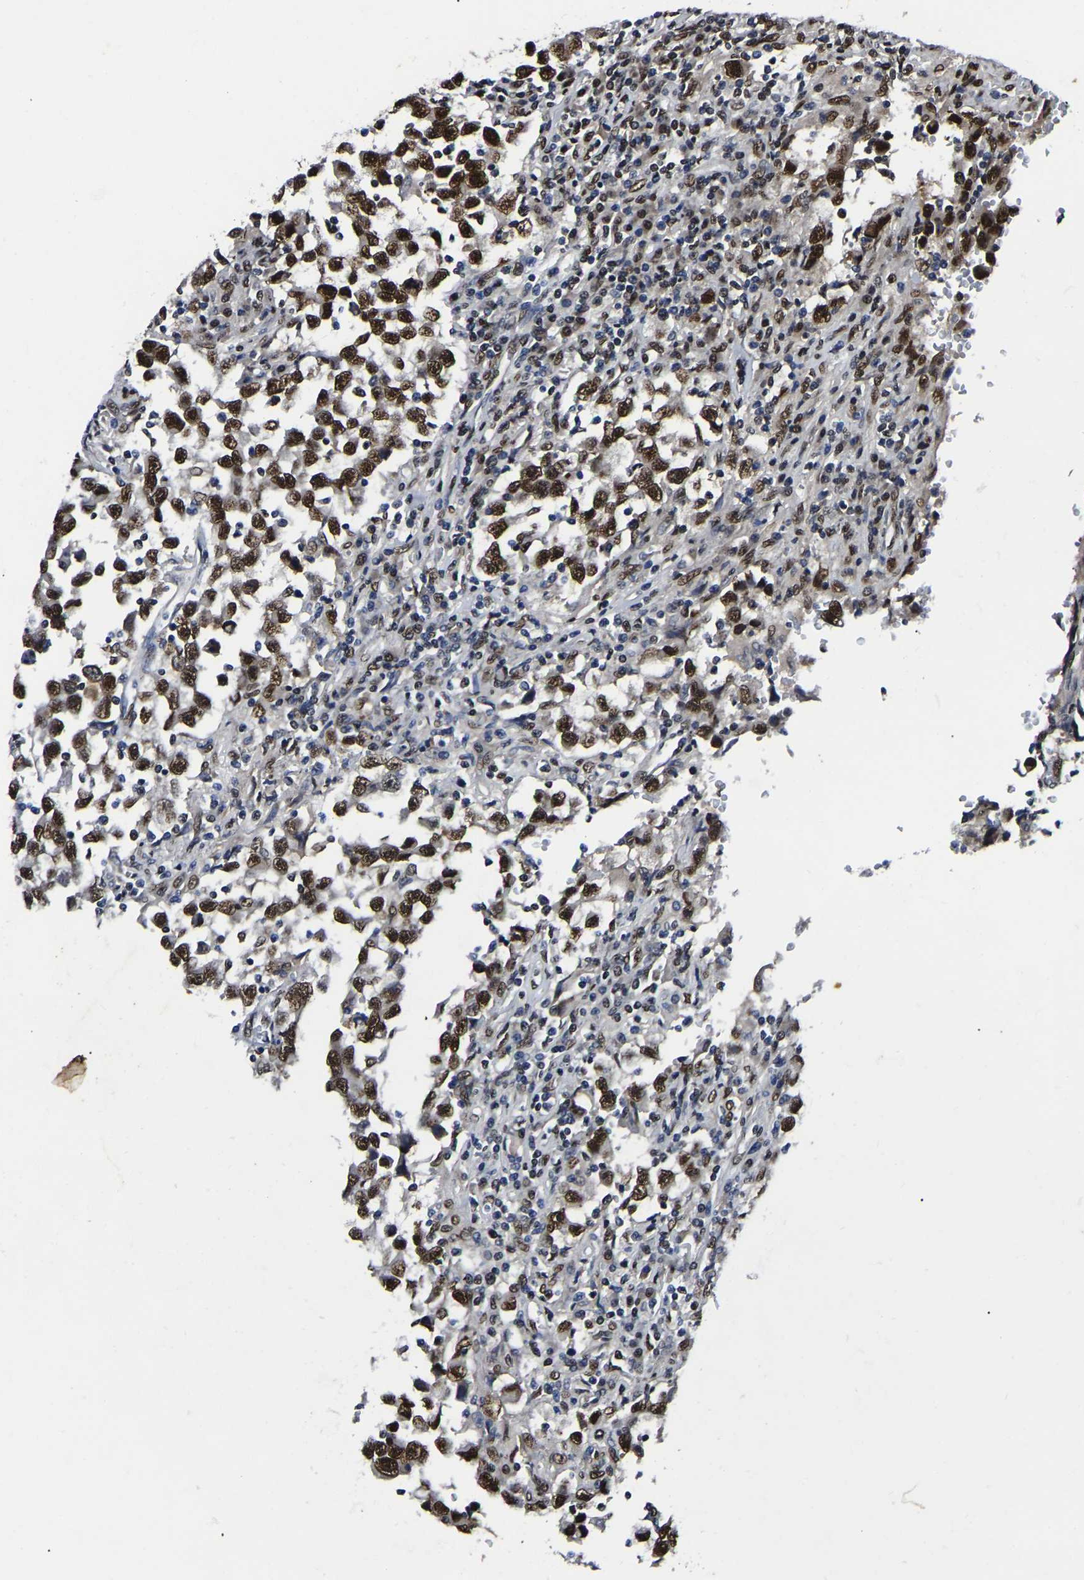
{"staining": {"intensity": "strong", "quantity": ">75%", "location": "nuclear"}, "tissue": "testis cancer", "cell_type": "Tumor cells", "image_type": "cancer", "snomed": [{"axis": "morphology", "description": "Carcinoma, Embryonal, NOS"}, {"axis": "topography", "description": "Testis"}], "caption": "Immunohistochemical staining of testis cancer (embryonal carcinoma) reveals high levels of strong nuclear protein positivity in approximately >75% of tumor cells. (DAB = brown stain, brightfield microscopy at high magnification).", "gene": "TRIM35", "patient": {"sex": "male", "age": 21}}